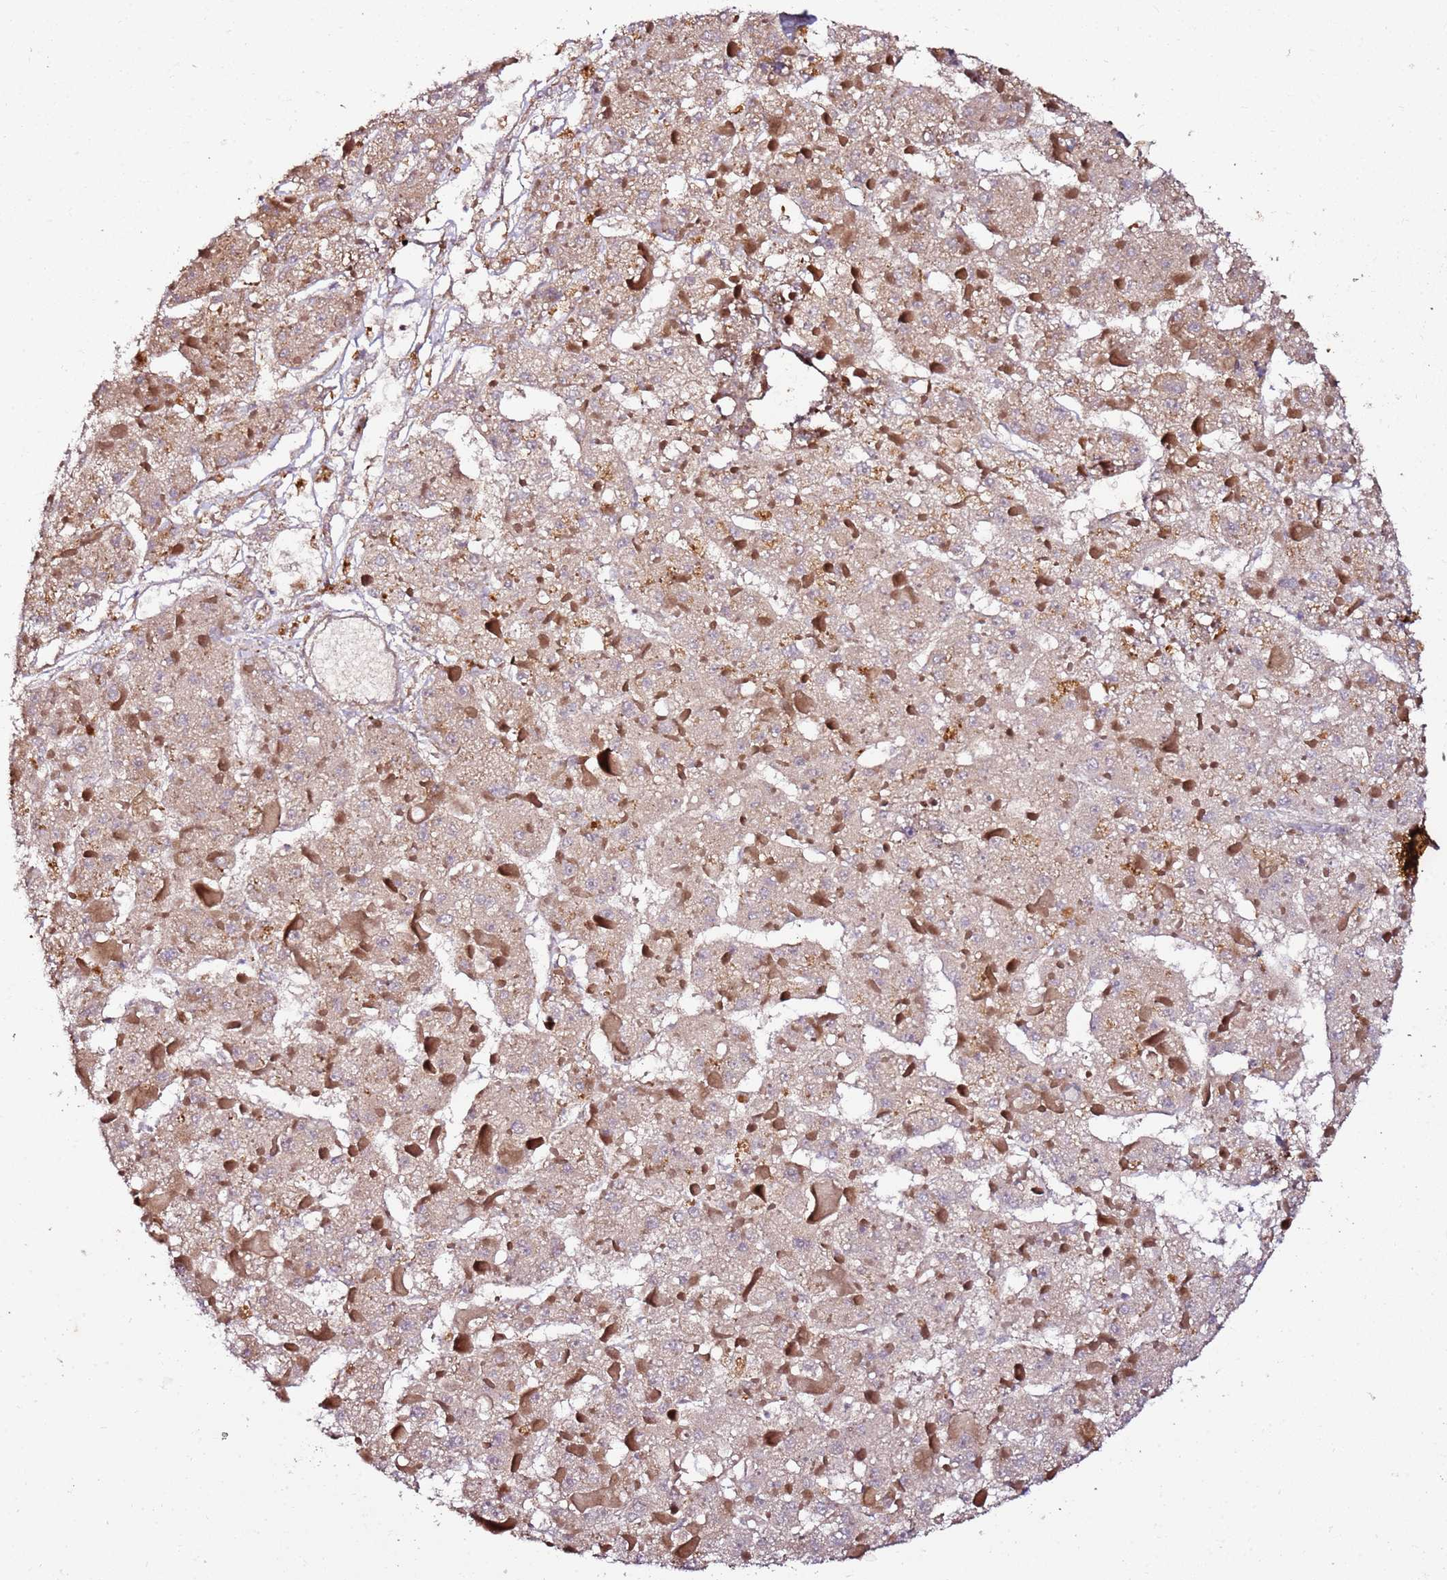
{"staining": {"intensity": "weak", "quantity": ">75%", "location": "cytoplasmic/membranous"}, "tissue": "liver cancer", "cell_type": "Tumor cells", "image_type": "cancer", "snomed": [{"axis": "morphology", "description": "Carcinoma, Hepatocellular, NOS"}, {"axis": "topography", "description": "Liver"}], "caption": "Human liver cancer (hepatocellular carcinoma) stained with a brown dye demonstrates weak cytoplasmic/membranous positive expression in approximately >75% of tumor cells.", "gene": "KRTAP21-3", "patient": {"sex": "female", "age": 73}}